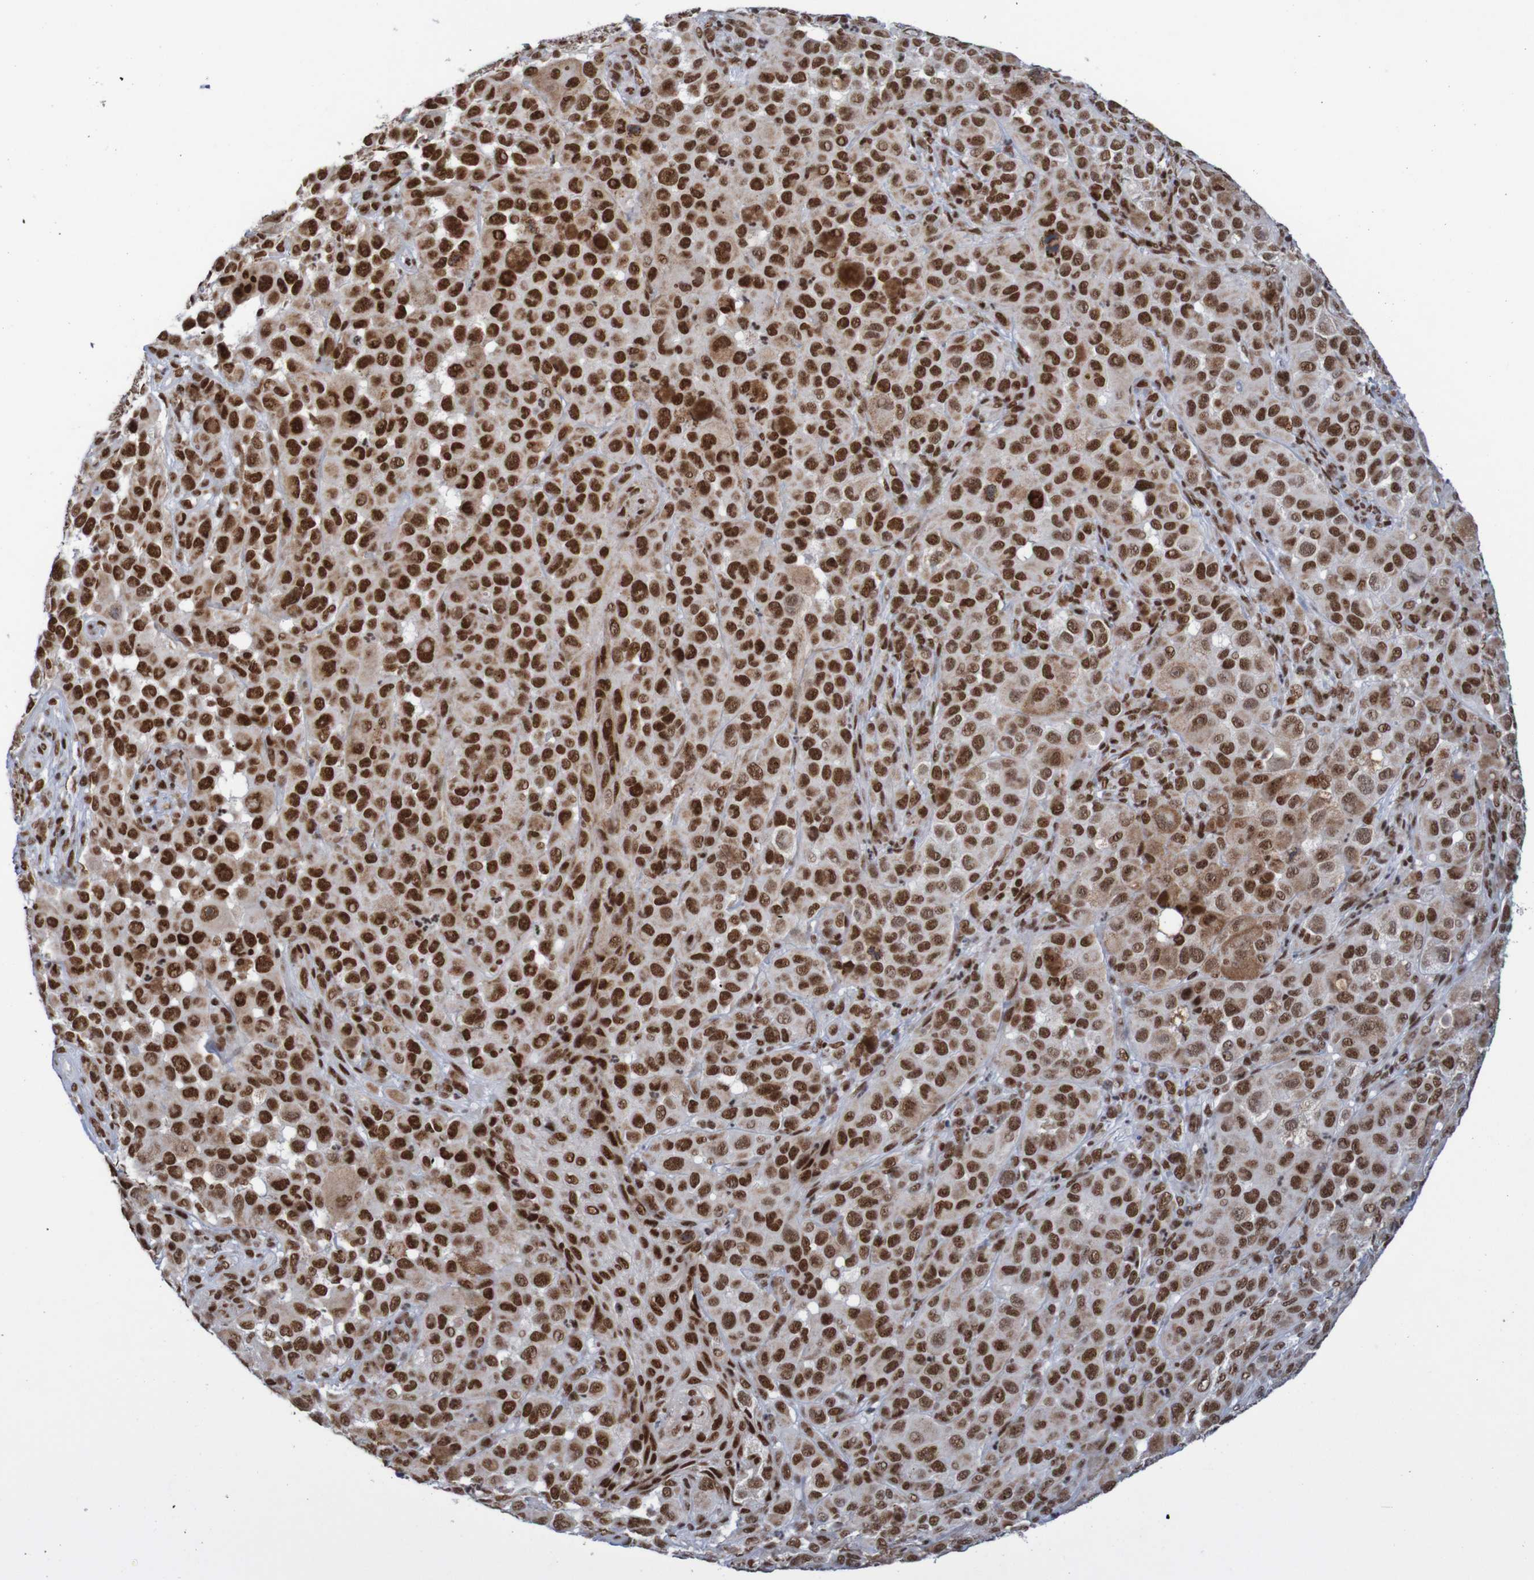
{"staining": {"intensity": "strong", "quantity": ">75%", "location": "nuclear"}, "tissue": "melanoma", "cell_type": "Tumor cells", "image_type": "cancer", "snomed": [{"axis": "morphology", "description": "Malignant melanoma, NOS"}, {"axis": "topography", "description": "Skin"}], "caption": "DAB immunohistochemical staining of melanoma exhibits strong nuclear protein positivity in approximately >75% of tumor cells.", "gene": "THRAP3", "patient": {"sex": "male", "age": 96}}